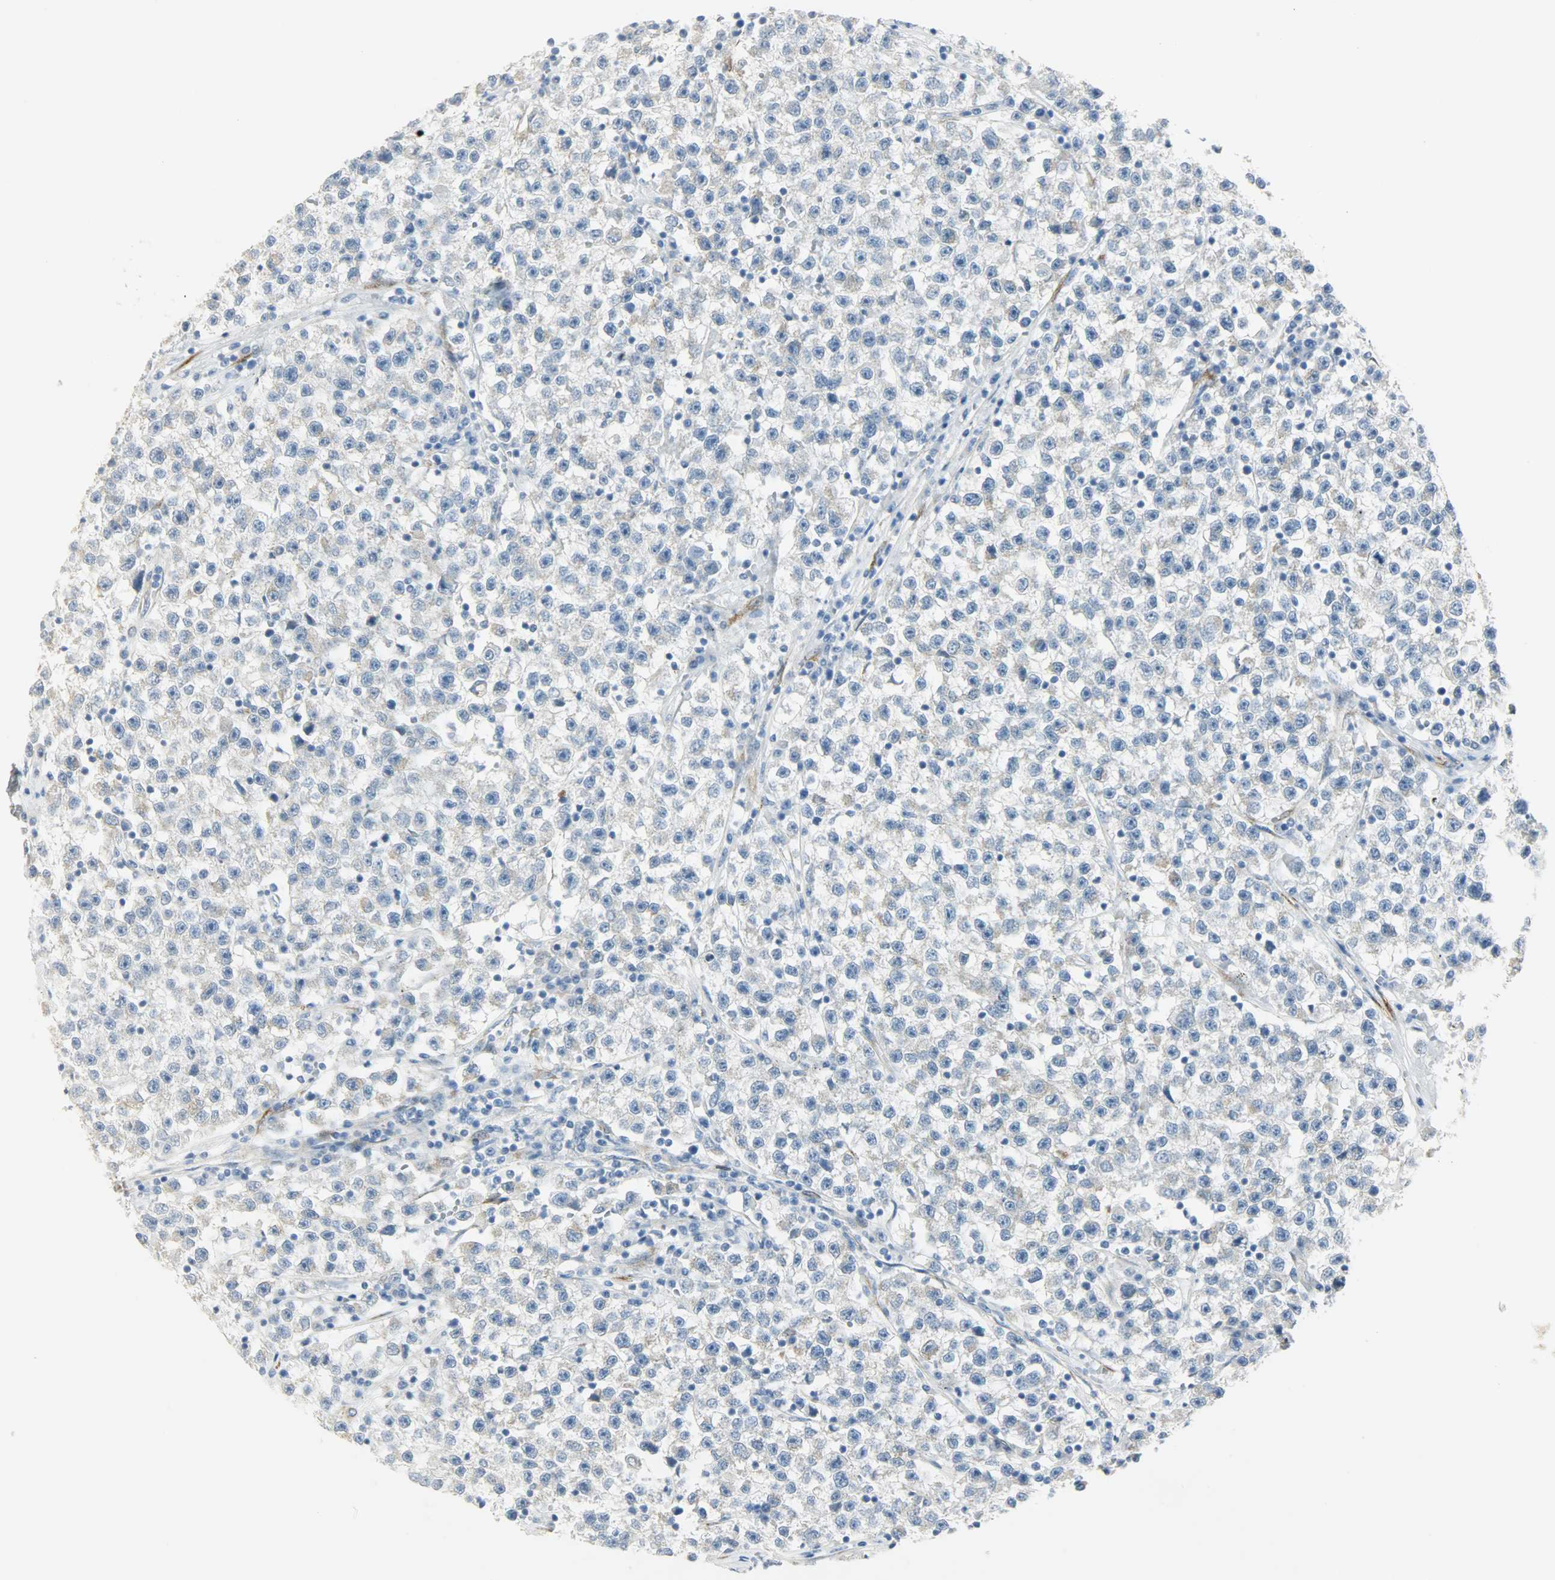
{"staining": {"intensity": "weak", "quantity": "25%-75%", "location": "cytoplasmic/membranous"}, "tissue": "testis cancer", "cell_type": "Tumor cells", "image_type": "cancer", "snomed": [{"axis": "morphology", "description": "Seminoma, NOS"}, {"axis": "topography", "description": "Testis"}], "caption": "Immunohistochemistry (IHC) of human testis seminoma shows low levels of weak cytoplasmic/membranous expression in approximately 25%-75% of tumor cells.", "gene": "PKD2", "patient": {"sex": "male", "age": 22}}